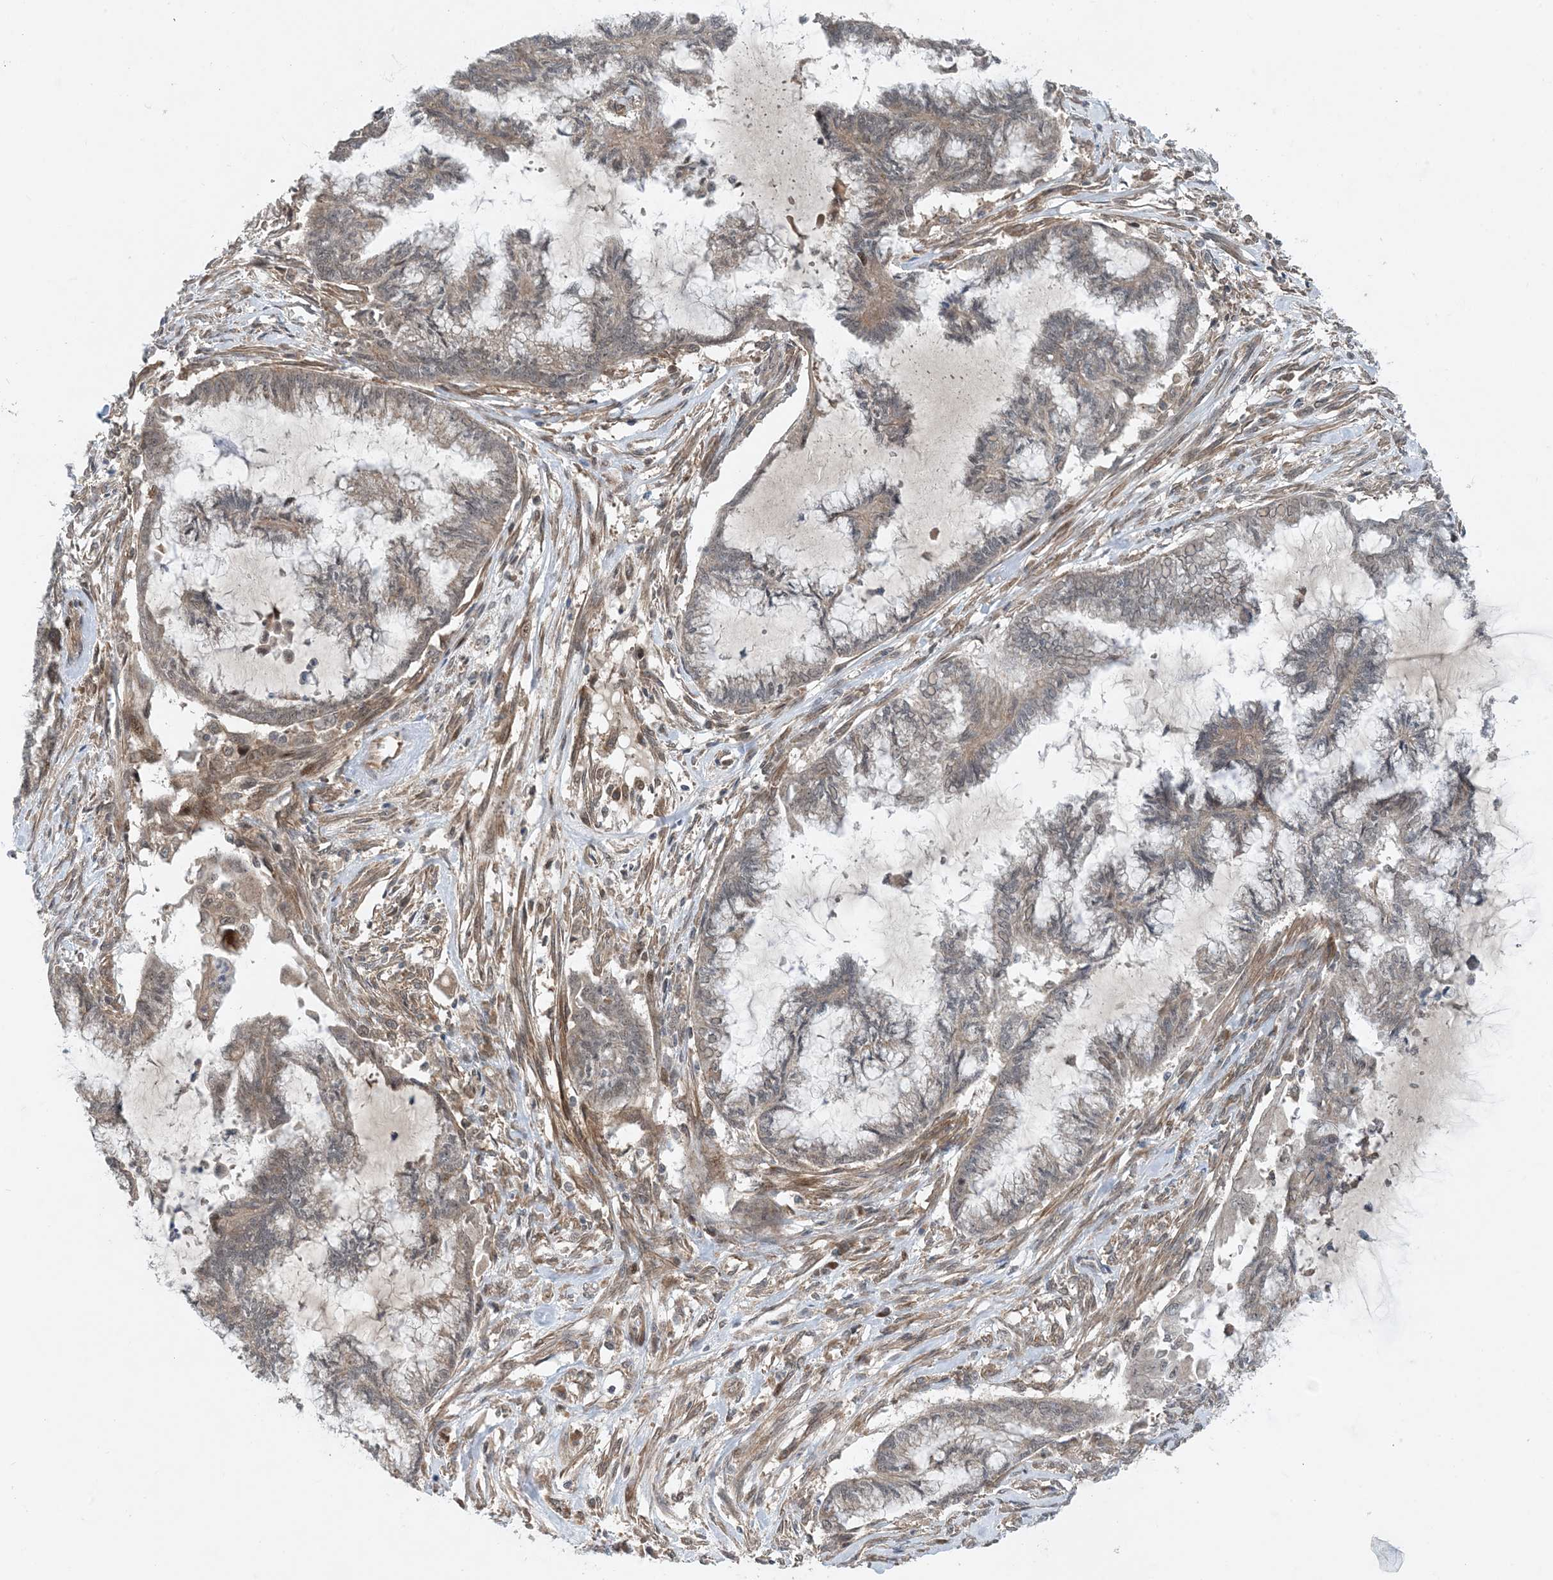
{"staining": {"intensity": "weak", "quantity": "<25%", "location": "cytoplasmic/membranous"}, "tissue": "endometrial cancer", "cell_type": "Tumor cells", "image_type": "cancer", "snomed": [{"axis": "morphology", "description": "Adenocarcinoma, NOS"}, {"axis": "topography", "description": "Endometrium"}], "caption": "Tumor cells show no significant staining in adenocarcinoma (endometrial).", "gene": "HEMK1", "patient": {"sex": "female", "age": 86}}